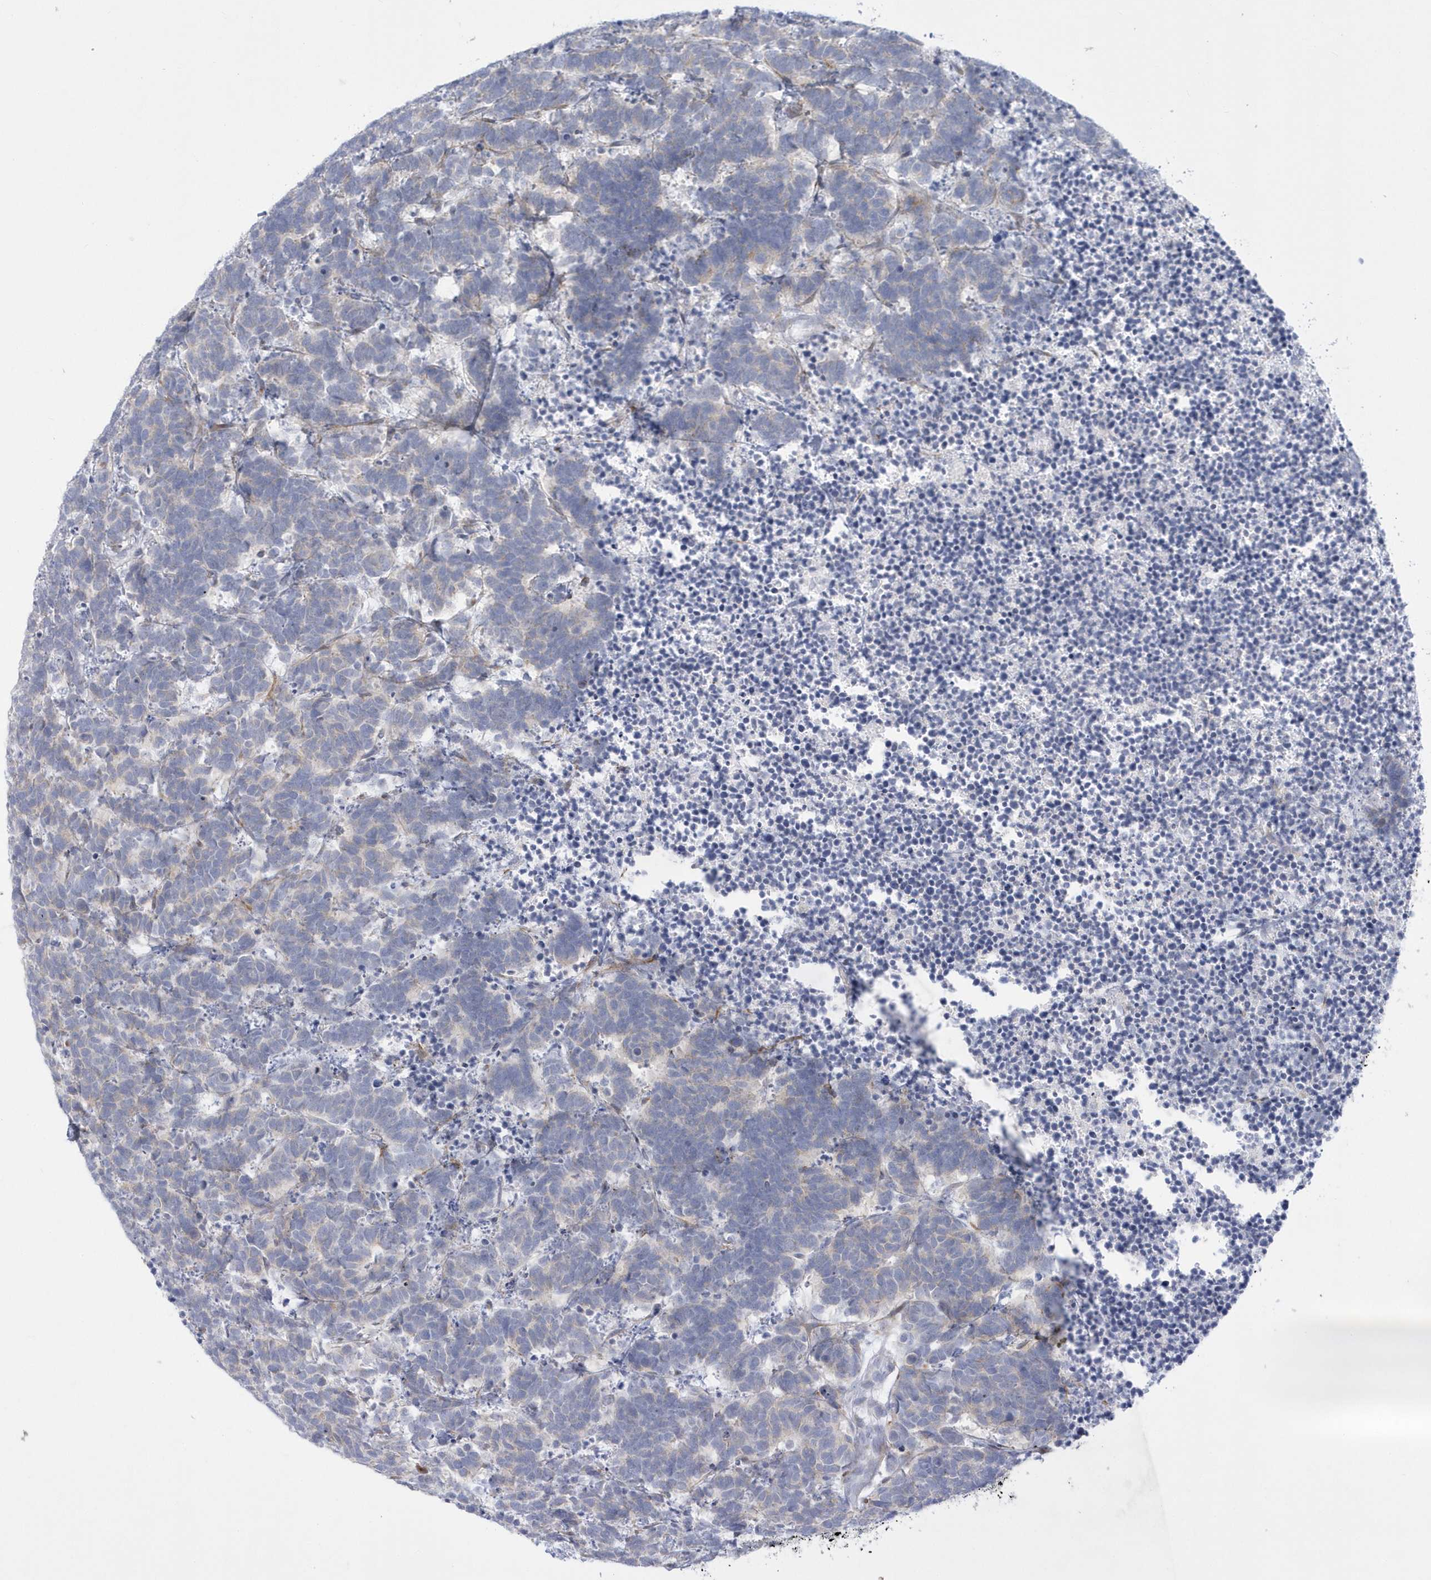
{"staining": {"intensity": "negative", "quantity": "none", "location": "none"}, "tissue": "carcinoid", "cell_type": "Tumor cells", "image_type": "cancer", "snomed": [{"axis": "morphology", "description": "Carcinoma, NOS"}, {"axis": "morphology", "description": "Carcinoid, malignant, NOS"}, {"axis": "topography", "description": "Urinary bladder"}], "caption": "The immunohistochemistry micrograph has no significant staining in tumor cells of malignant carcinoid tissue.", "gene": "WDR27", "patient": {"sex": "male", "age": 57}}